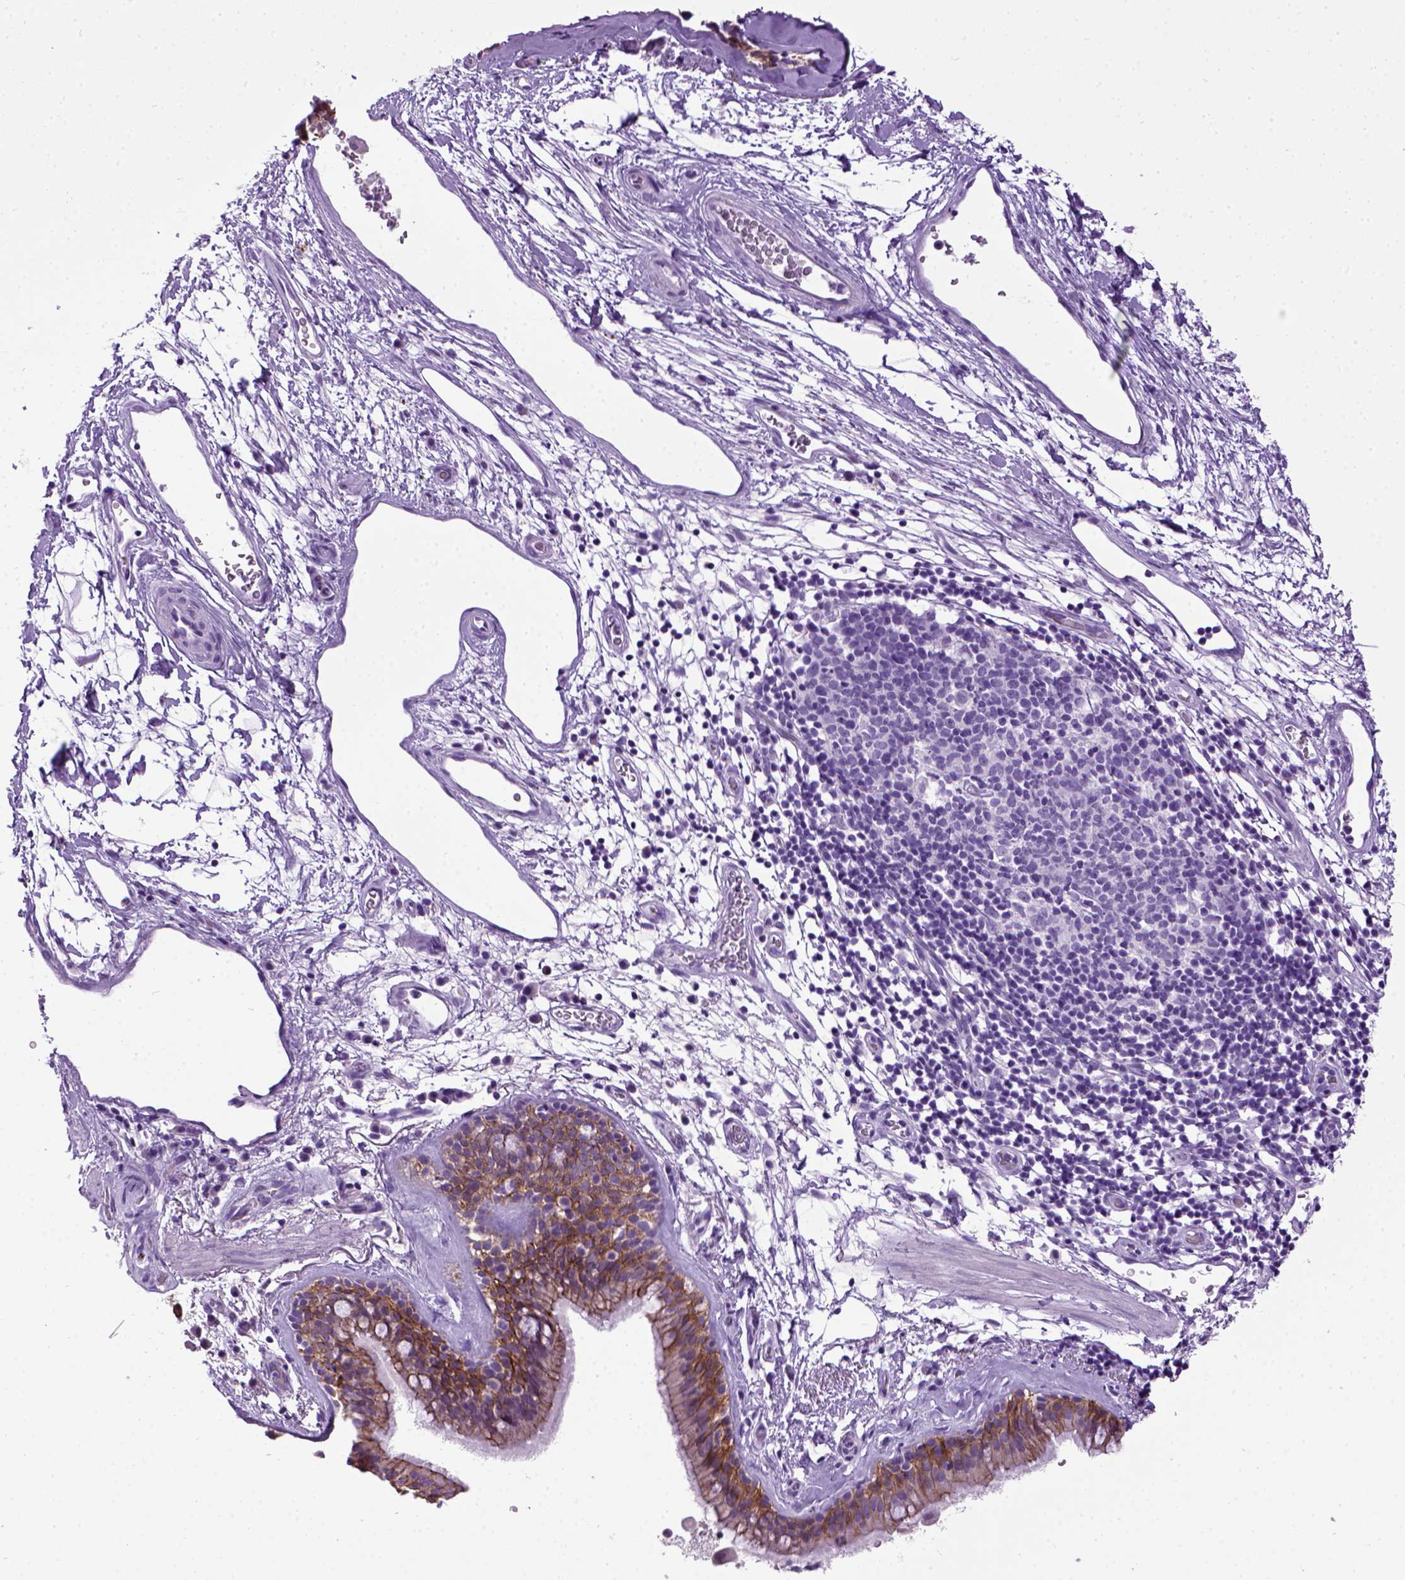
{"staining": {"intensity": "moderate", "quantity": ">75%", "location": "cytoplasmic/membranous"}, "tissue": "bronchus", "cell_type": "Respiratory epithelial cells", "image_type": "normal", "snomed": [{"axis": "morphology", "description": "Normal tissue, NOS"}, {"axis": "topography", "description": "Cartilage tissue"}, {"axis": "topography", "description": "Bronchus"}], "caption": "Protein positivity by IHC shows moderate cytoplasmic/membranous staining in about >75% of respiratory epithelial cells in unremarkable bronchus.", "gene": "CDH1", "patient": {"sex": "male", "age": 58}}